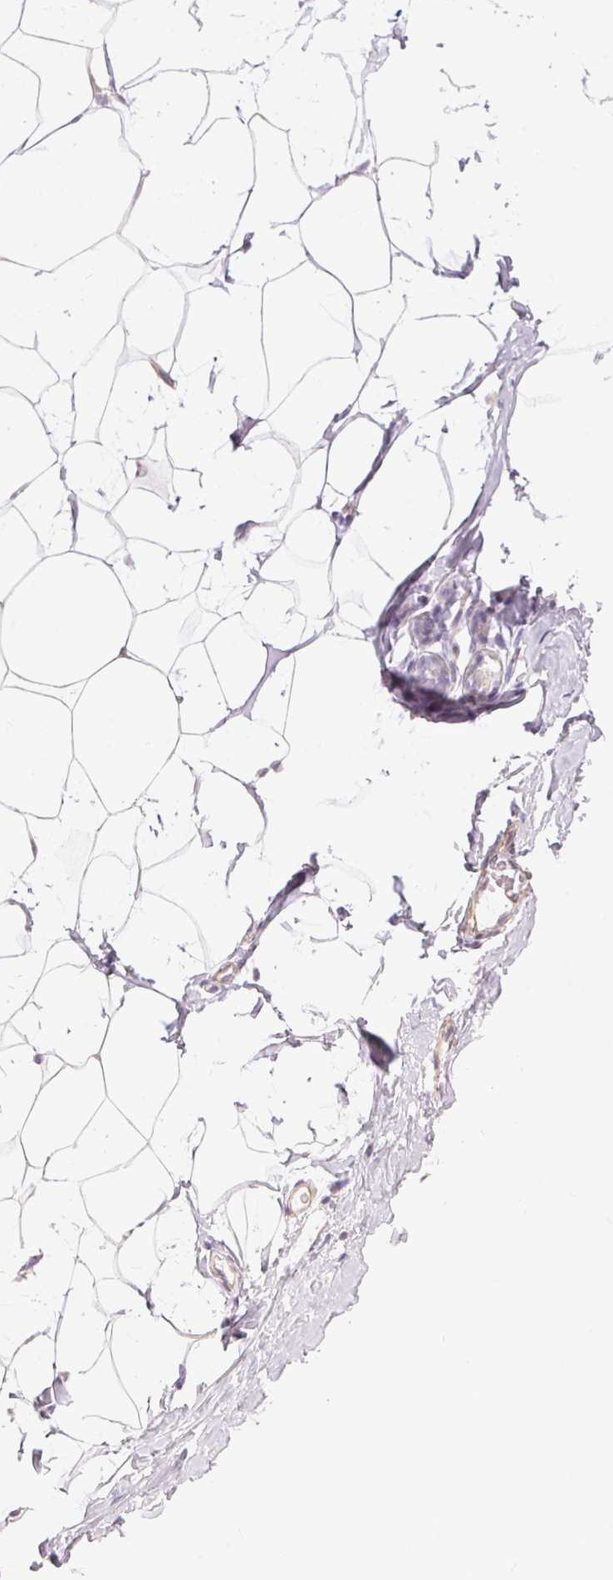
{"staining": {"intensity": "negative", "quantity": "none", "location": "none"}, "tissue": "breast", "cell_type": "Adipocytes", "image_type": "normal", "snomed": [{"axis": "morphology", "description": "Normal tissue, NOS"}, {"axis": "topography", "description": "Breast"}], "caption": "This is an immunohistochemistry (IHC) photomicrograph of benign breast. There is no staining in adipocytes.", "gene": "GDAP1L1", "patient": {"sex": "female", "age": 32}}